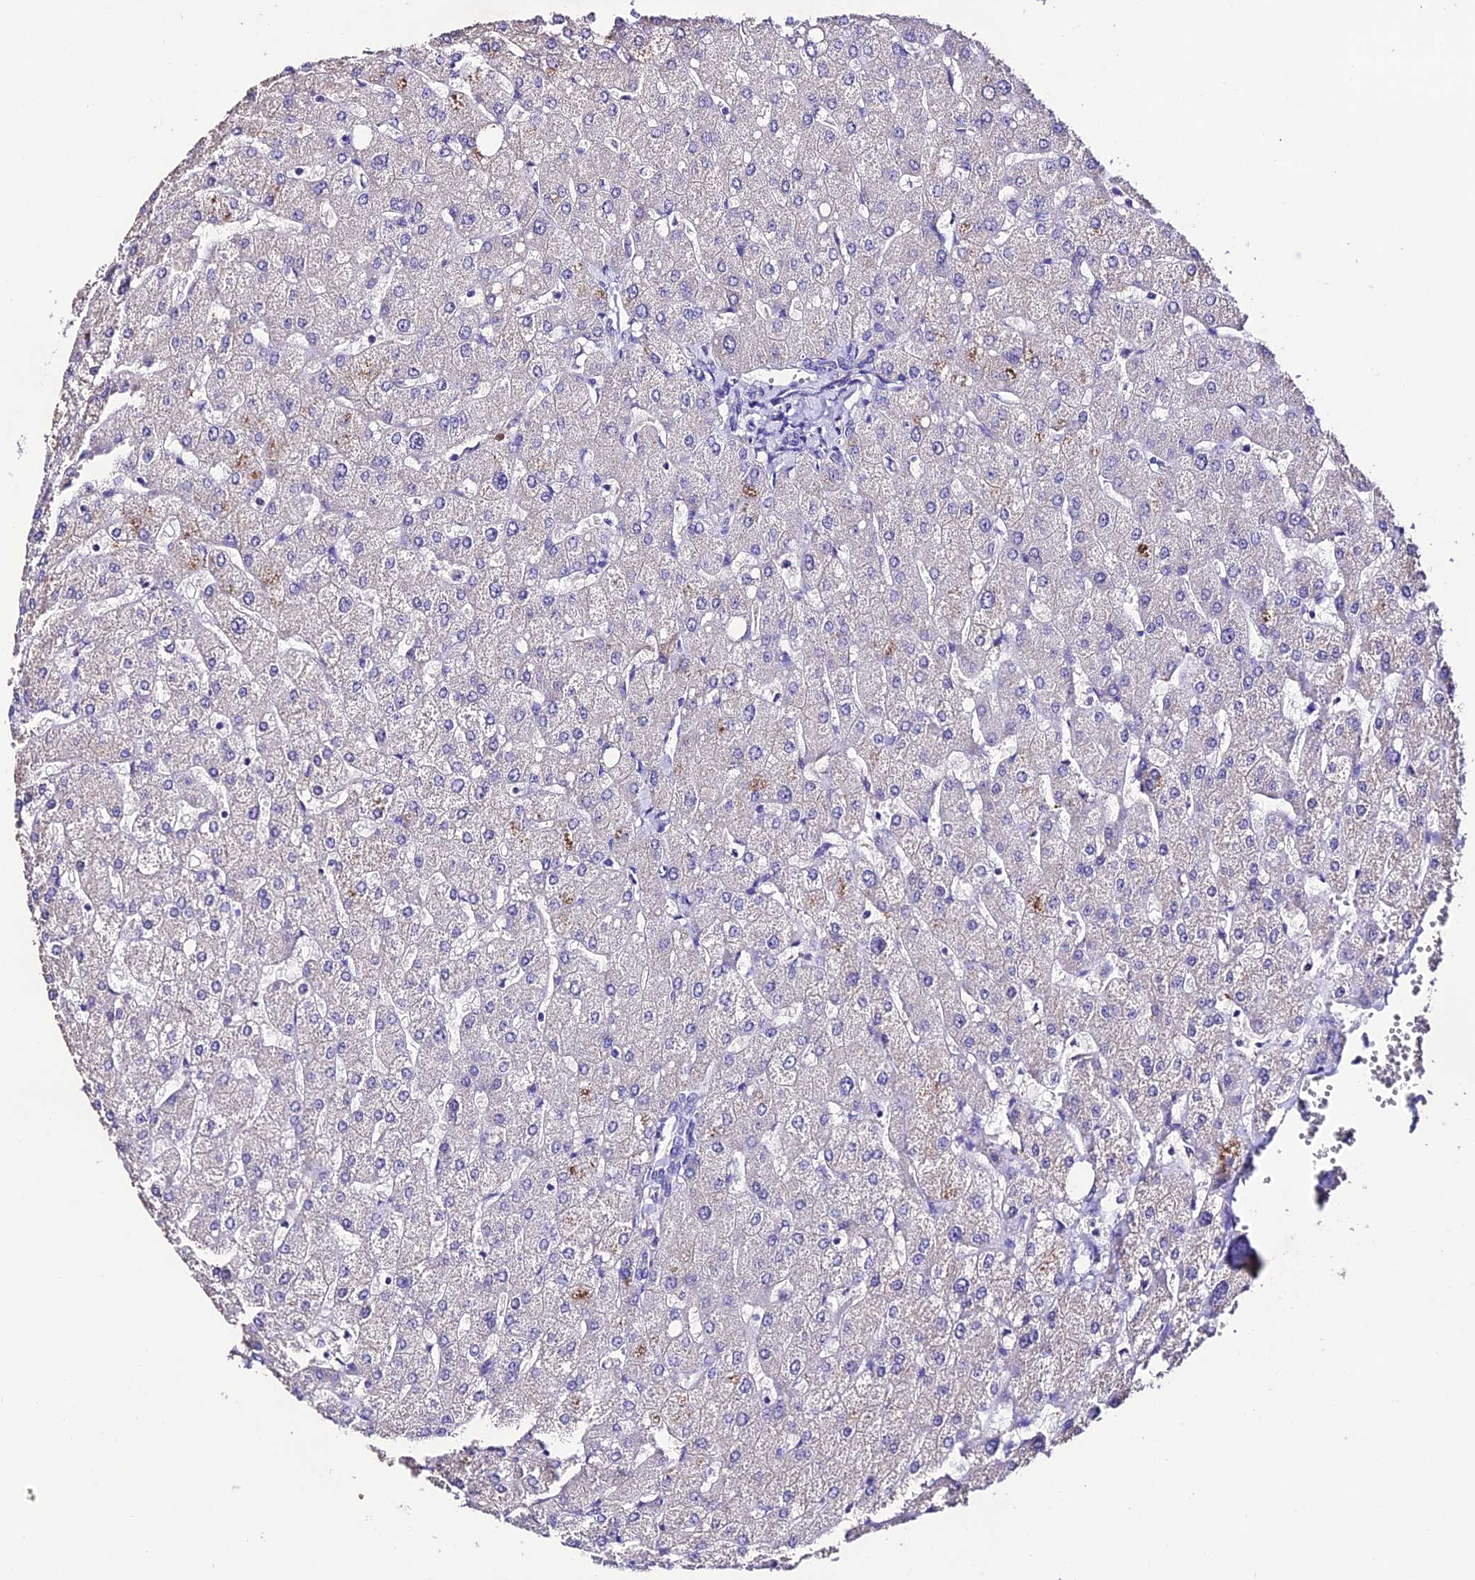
{"staining": {"intensity": "negative", "quantity": "none", "location": "none"}, "tissue": "liver", "cell_type": "Cholangiocytes", "image_type": "normal", "snomed": [{"axis": "morphology", "description": "Normal tissue, NOS"}, {"axis": "topography", "description": "Liver"}], "caption": "Immunohistochemistry photomicrograph of unremarkable liver stained for a protein (brown), which shows no positivity in cholangiocytes. Nuclei are stained in blue.", "gene": "NLRP6", "patient": {"sex": "male", "age": 55}}